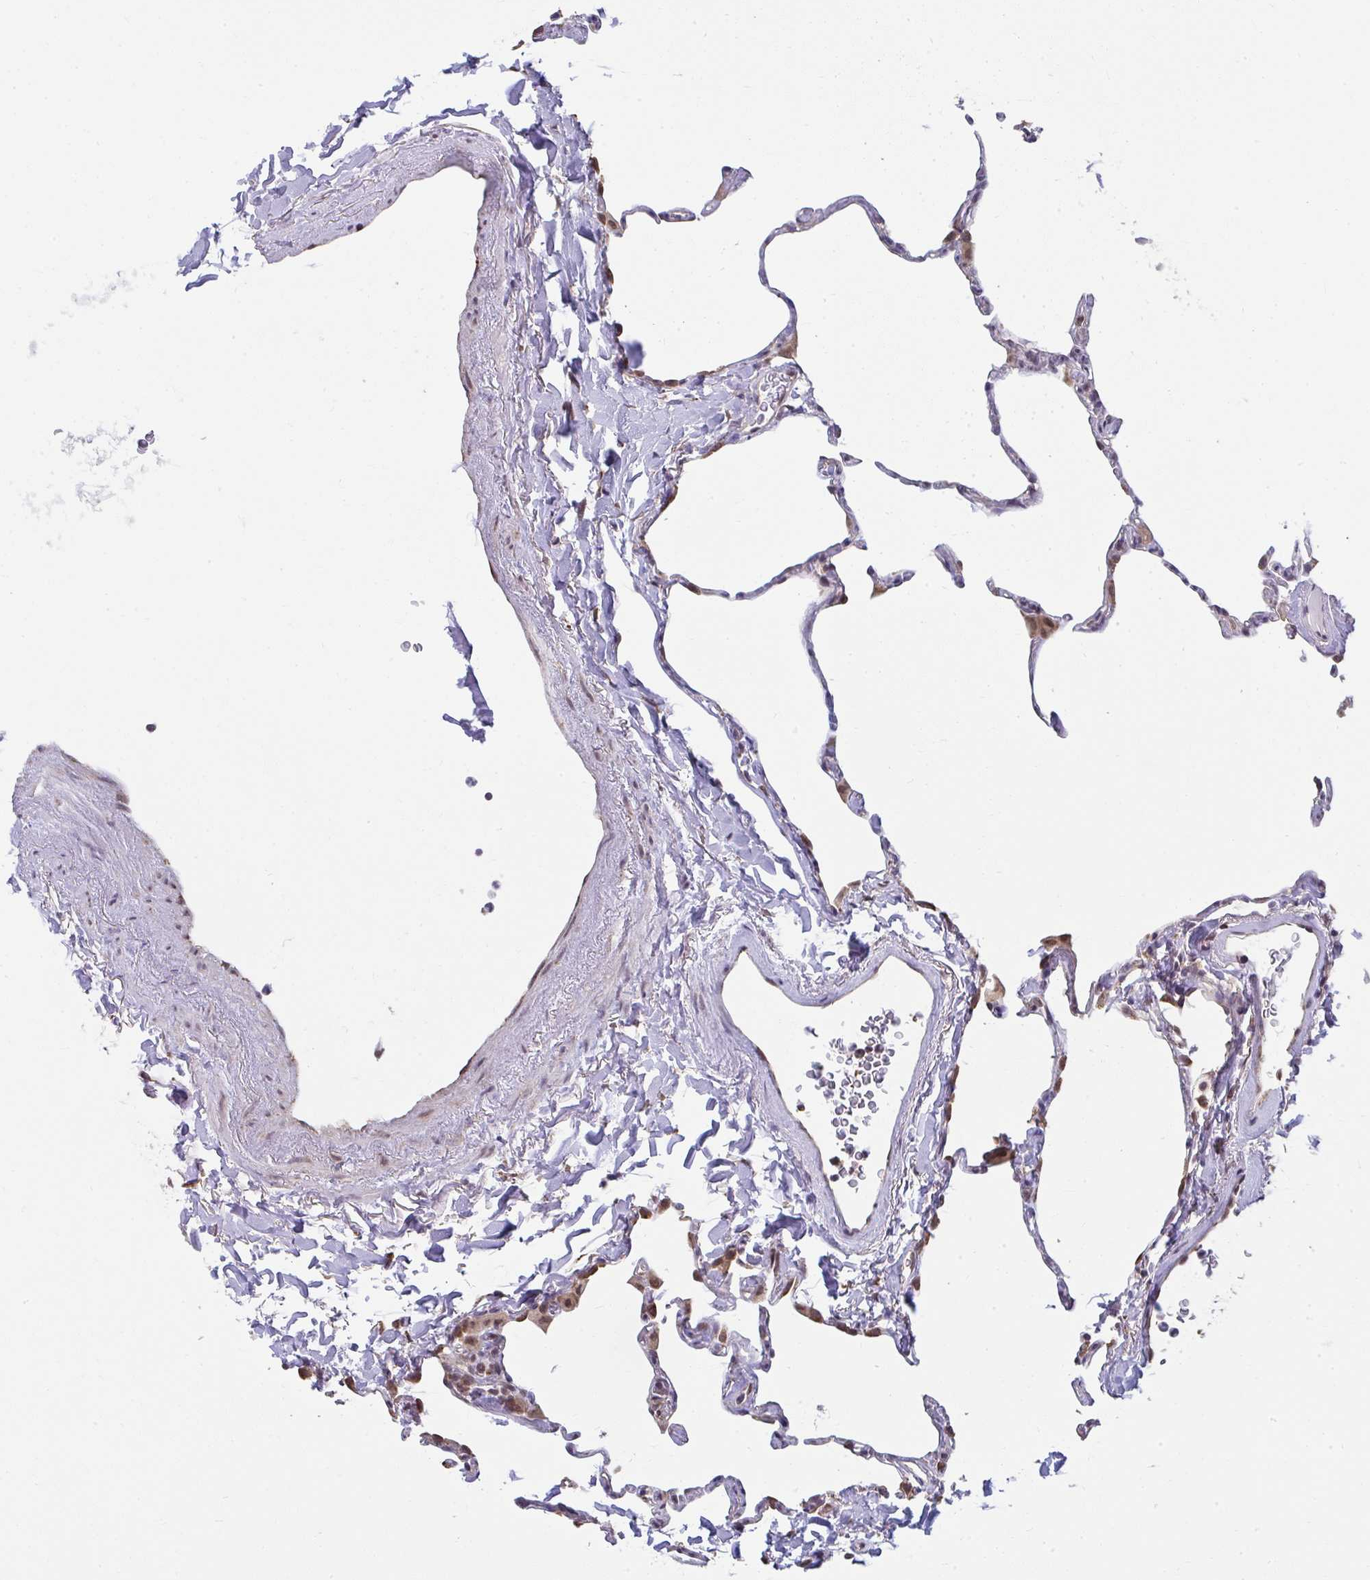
{"staining": {"intensity": "moderate", "quantity": "<25%", "location": "nuclear"}, "tissue": "lung", "cell_type": "Alveolar cells", "image_type": "normal", "snomed": [{"axis": "morphology", "description": "Normal tissue, NOS"}, {"axis": "topography", "description": "Lung"}], "caption": "DAB (3,3'-diaminobenzidine) immunohistochemical staining of benign human lung reveals moderate nuclear protein expression in about <25% of alveolar cells.", "gene": "NMNAT1", "patient": {"sex": "male", "age": 65}}